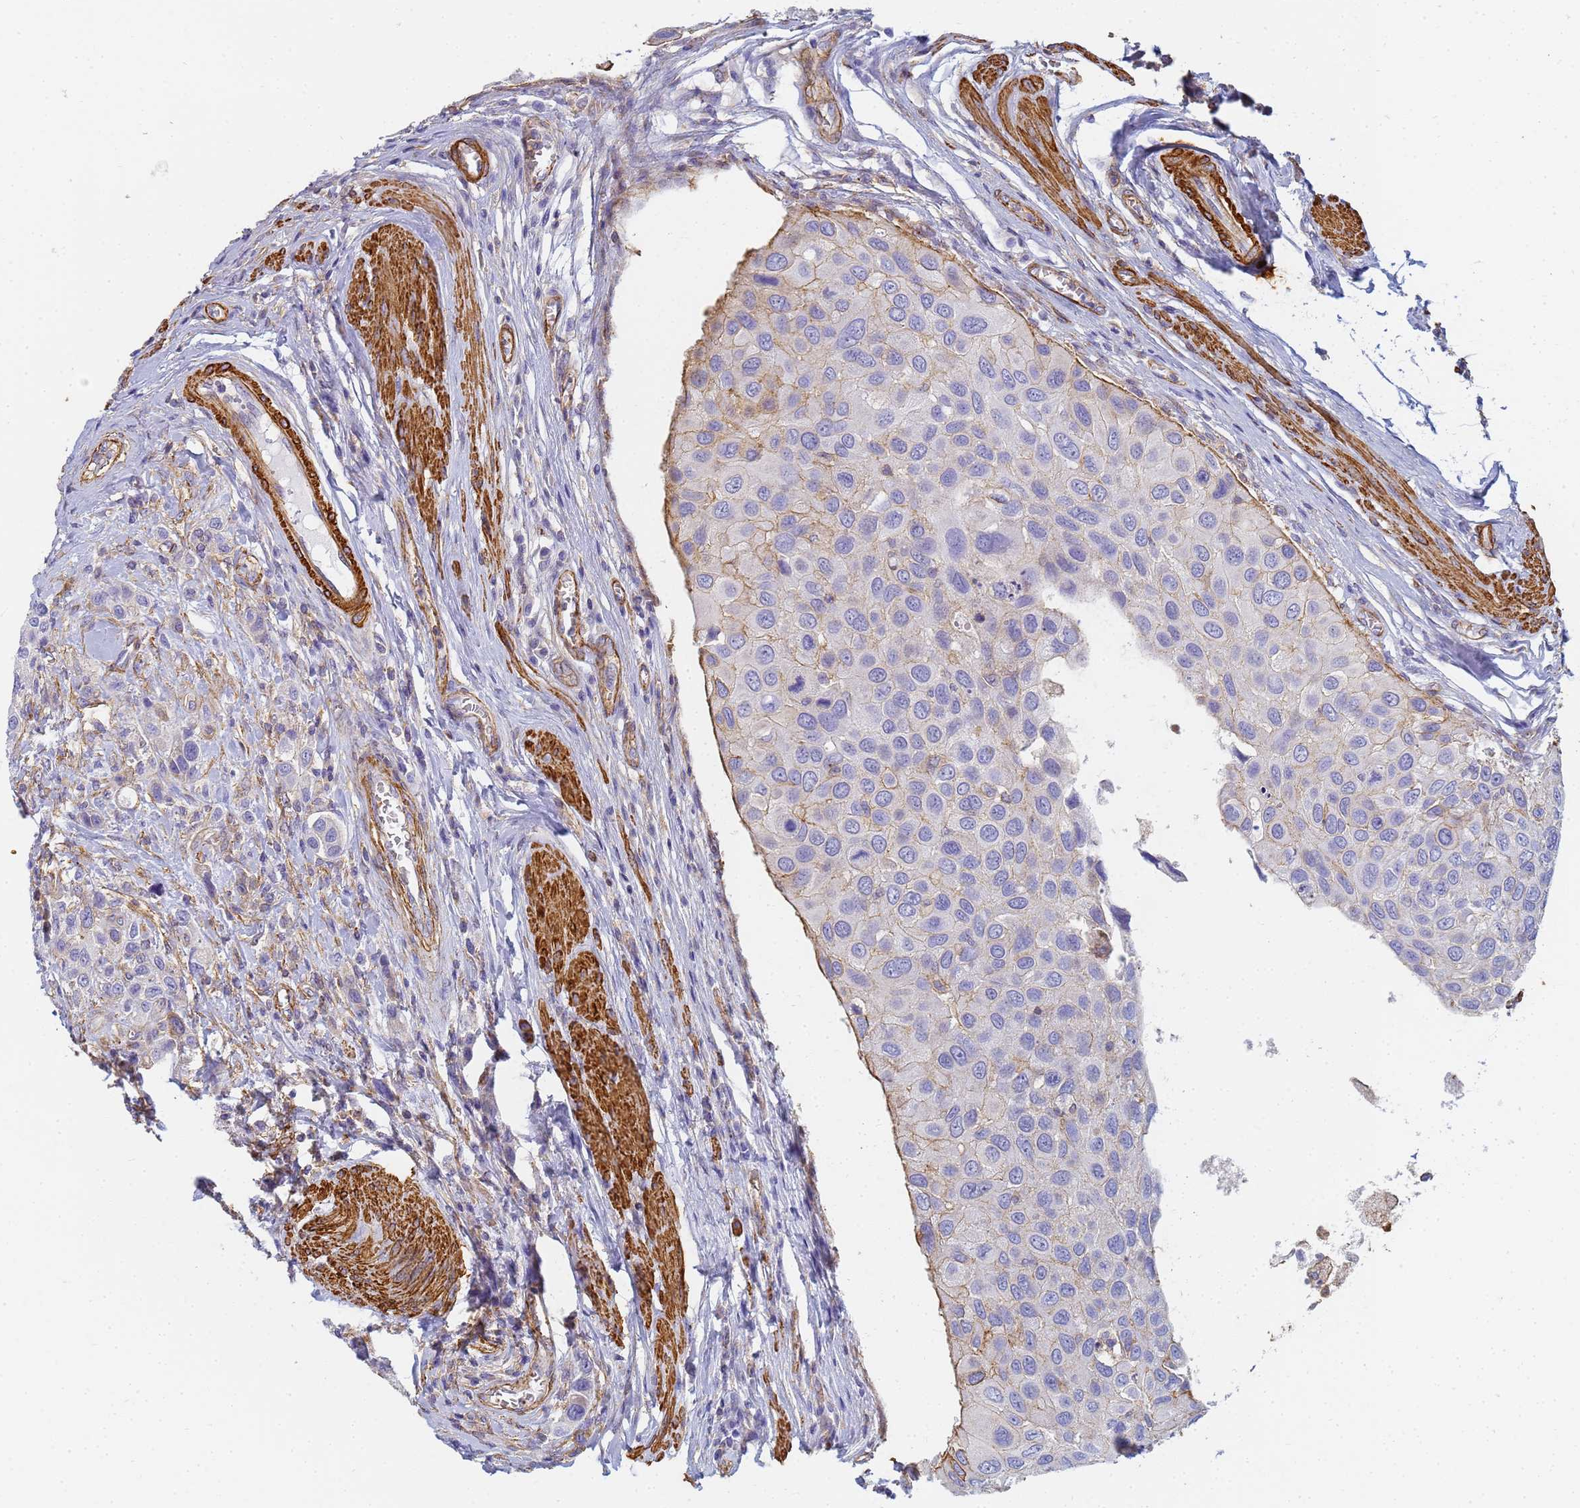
{"staining": {"intensity": "moderate", "quantity": "<25%", "location": "cytoplasmic/membranous"}, "tissue": "urothelial cancer", "cell_type": "Tumor cells", "image_type": "cancer", "snomed": [{"axis": "morphology", "description": "Urothelial carcinoma, High grade"}, {"axis": "topography", "description": "Urinary bladder"}], "caption": "High-magnification brightfield microscopy of high-grade urothelial carcinoma stained with DAB (3,3'-diaminobenzidine) (brown) and counterstained with hematoxylin (blue). tumor cells exhibit moderate cytoplasmic/membranous expression is identified in approximately<25% of cells. (brown staining indicates protein expression, while blue staining denotes nuclei).", "gene": "TPM1", "patient": {"sex": "male", "age": 50}}